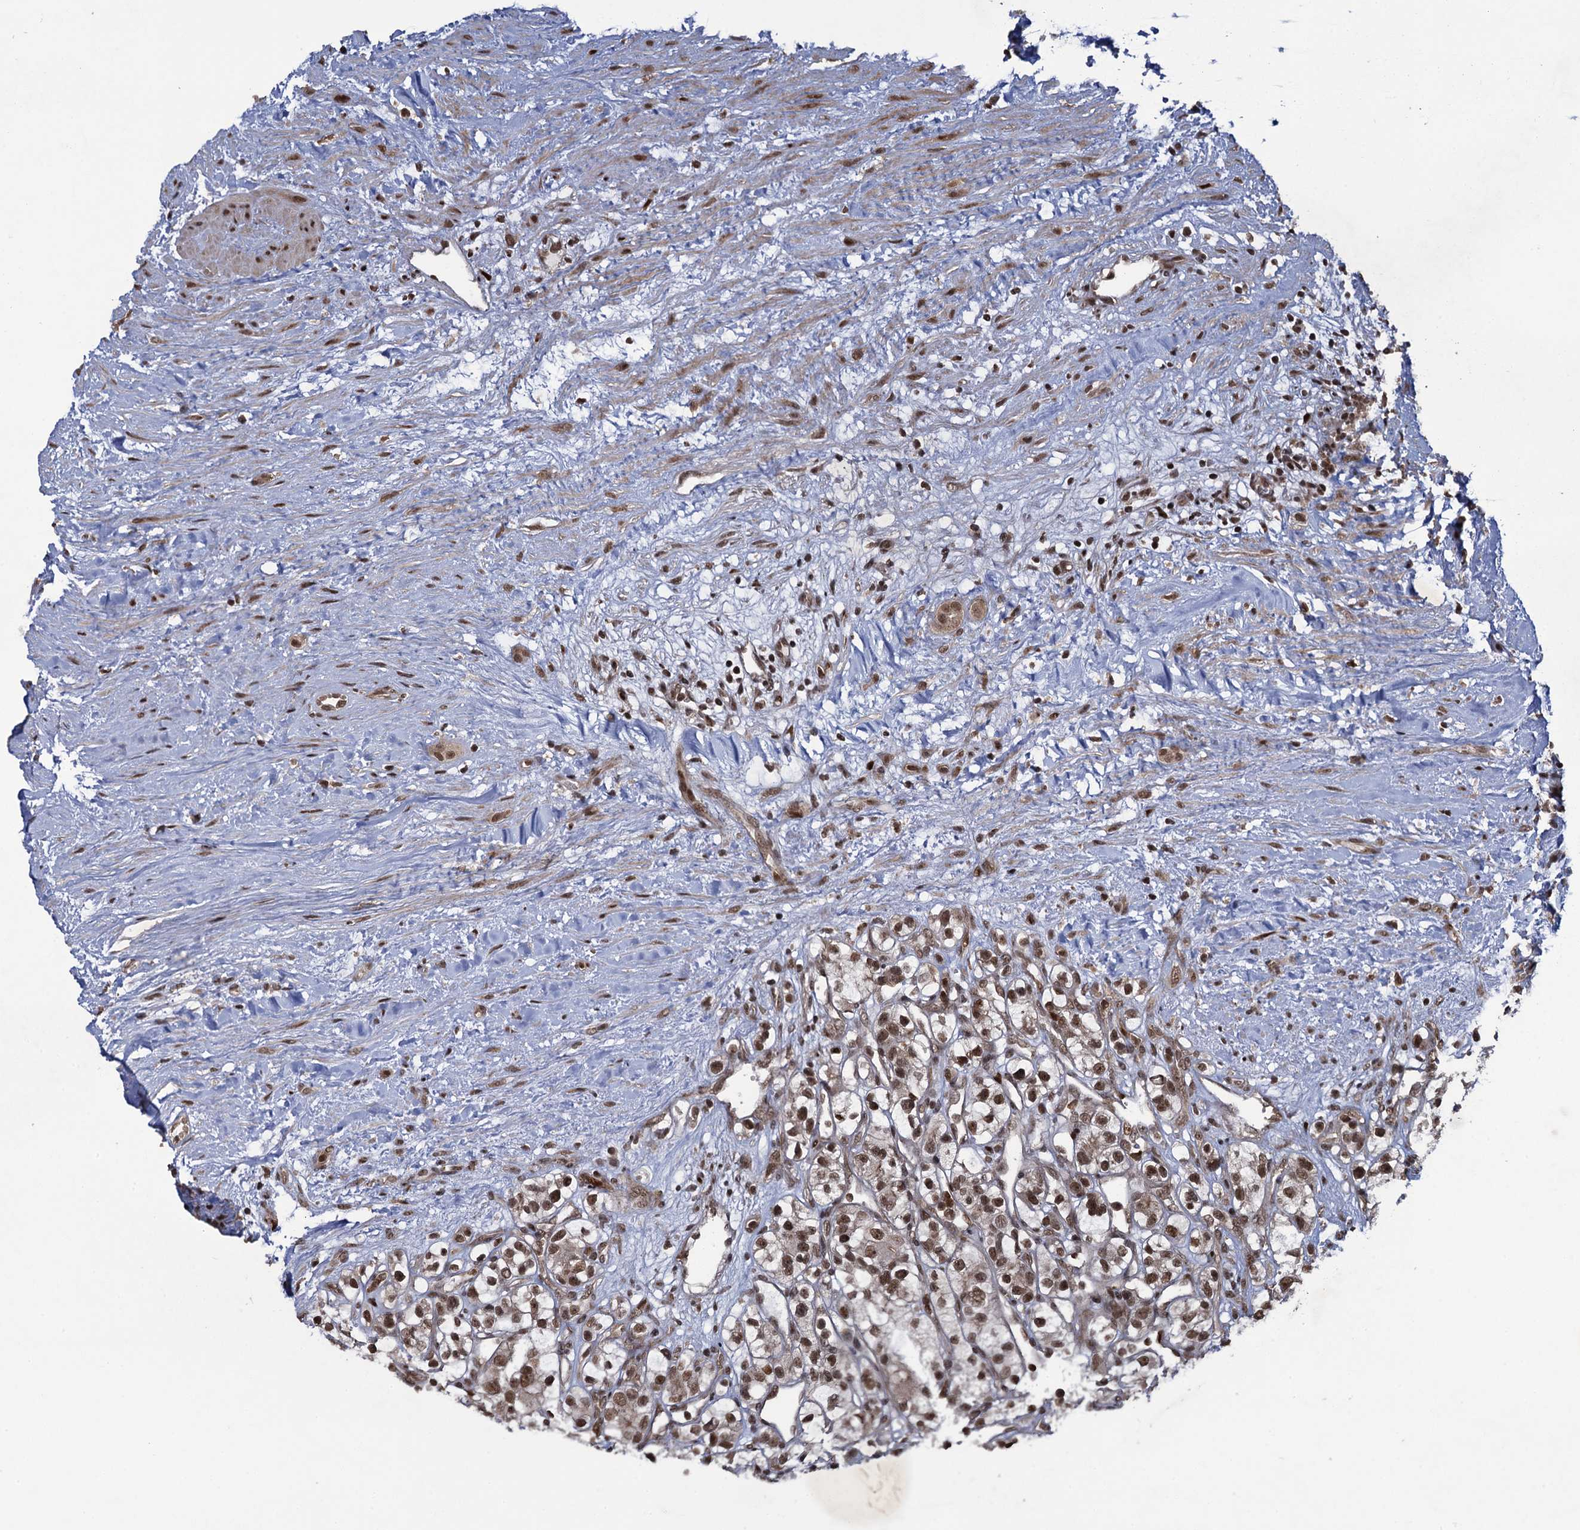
{"staining": {"intensity": "moderate", "quantity": ">75%", "location": "nuclear"}, "tissue": "renal cancer", "cell_type": "Tumor cells", "image_type": "cancer", "snomed": [{"axis": "morphology", "description": "Adenocarcinoma, NOS"}, {"axis": "topography", "description": "Kidney"}], "caption": "Immunohistochemistry image of neoplastic tissue: renal cancer stained using IHC displays medium levels of moderate protein expression localized specifically in the nuclear of tumor cells, appearing as a nuclear brown color.", "gene": "ZNF169", "patient": {"sex": "female", "age": 57}}